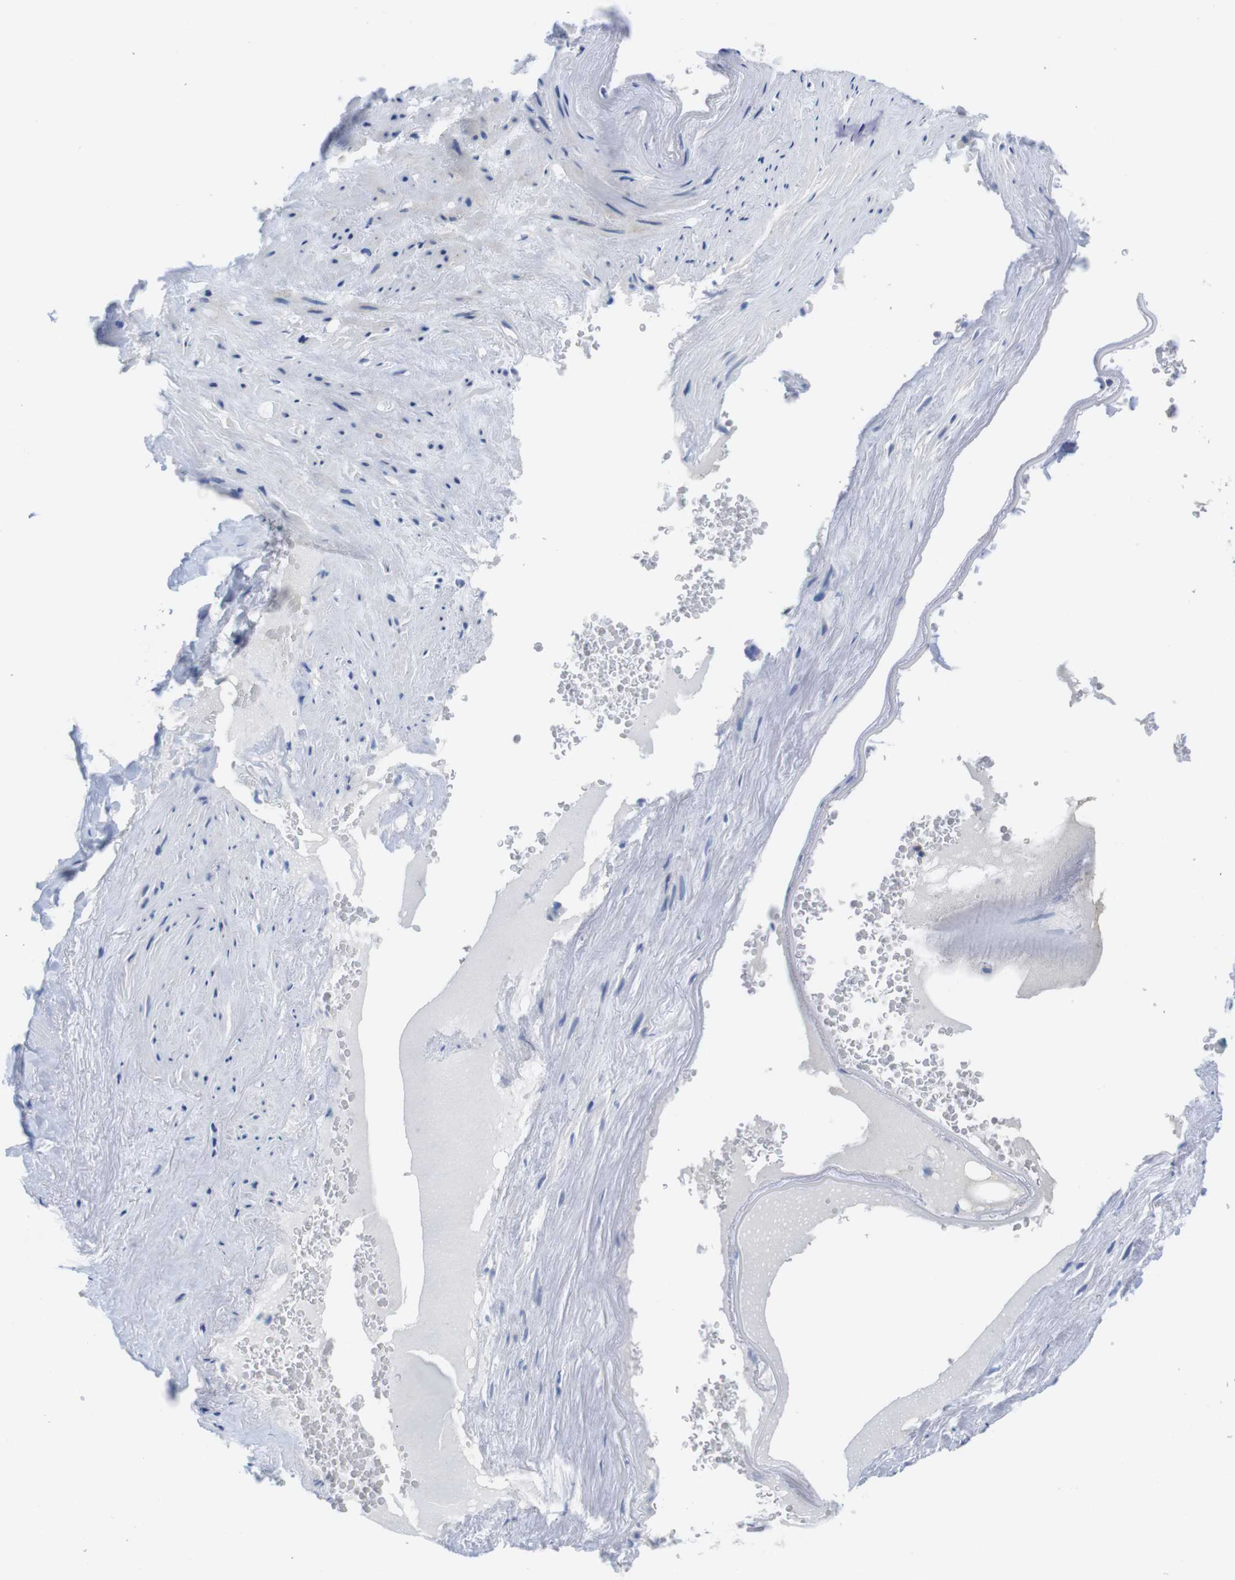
{"staining": {"intensity": "negative", "quantity": "none", "location": "none"}, "tissue": "adipose tissue", "cell_type": "Adipocytes", "image_type": "normal", "snomed": [{"axis": "morphology", "description": "Normal tissue, NOS"}, {"axis": "topography", "description": "Peripheral nerve tissue"}], "caption": "A high-resolution image shows IHC staining of unremarkable adipose tissue, which reveals no significant positivity in adipocytes. (Immunohistochemistry, brightfield microscopy, high magnification).", "gene": "SCRIB", "patient": {"sex": "male", "age": 70}}